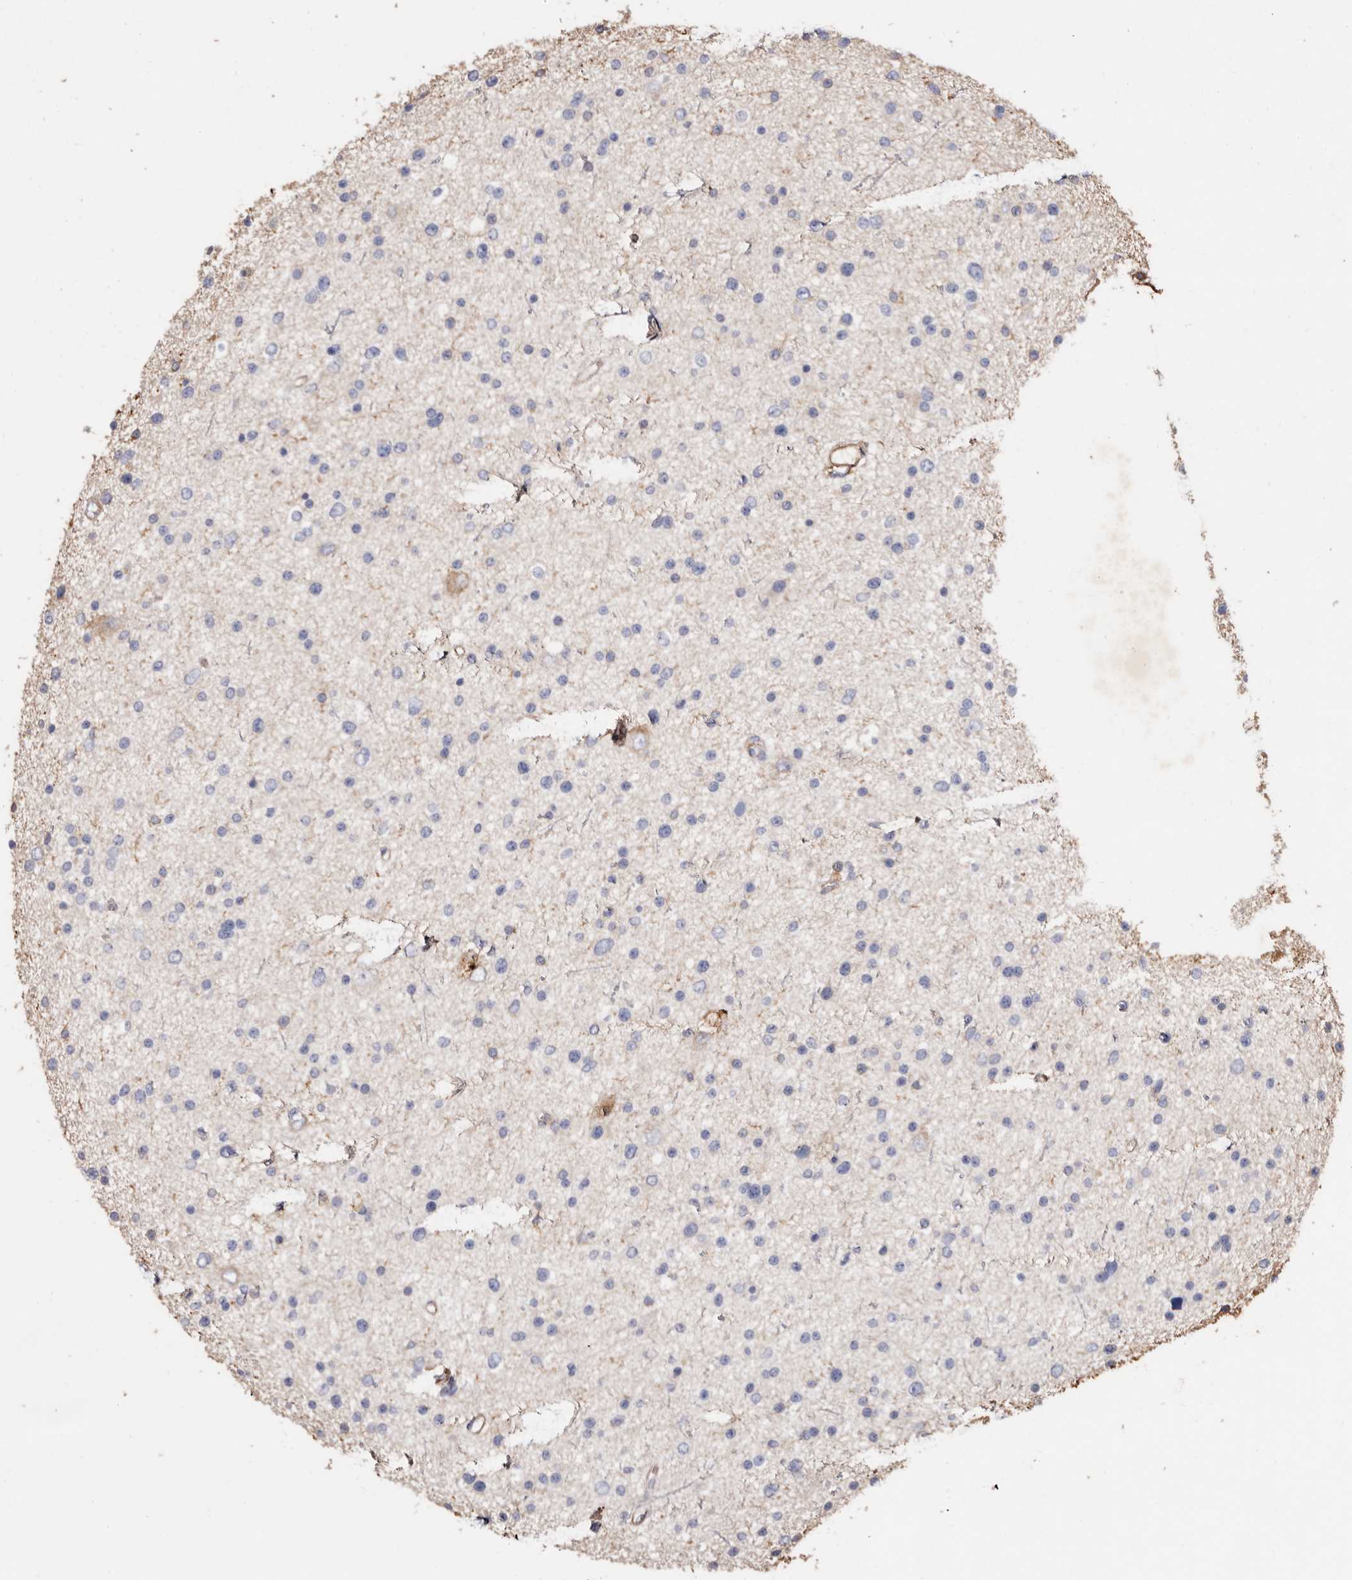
{"staining": {"intensity": "negative", "quantity": "none", "location": "none"}, "tissue": "glioma", "cell_type": "Tumor cells", "image_type": "cancer", "snomed": [{"axis": "morphology", "description": "Glioma, malignant, Low grade"}, {"axis": "topography", "description": "Brain"}], "caption": "Immunohistochemistry of low-grade glioma (malignant) shows no staining in tumor cells.", "gene": "COQ8B", "patient": {"sex": "female", "age": 37}}